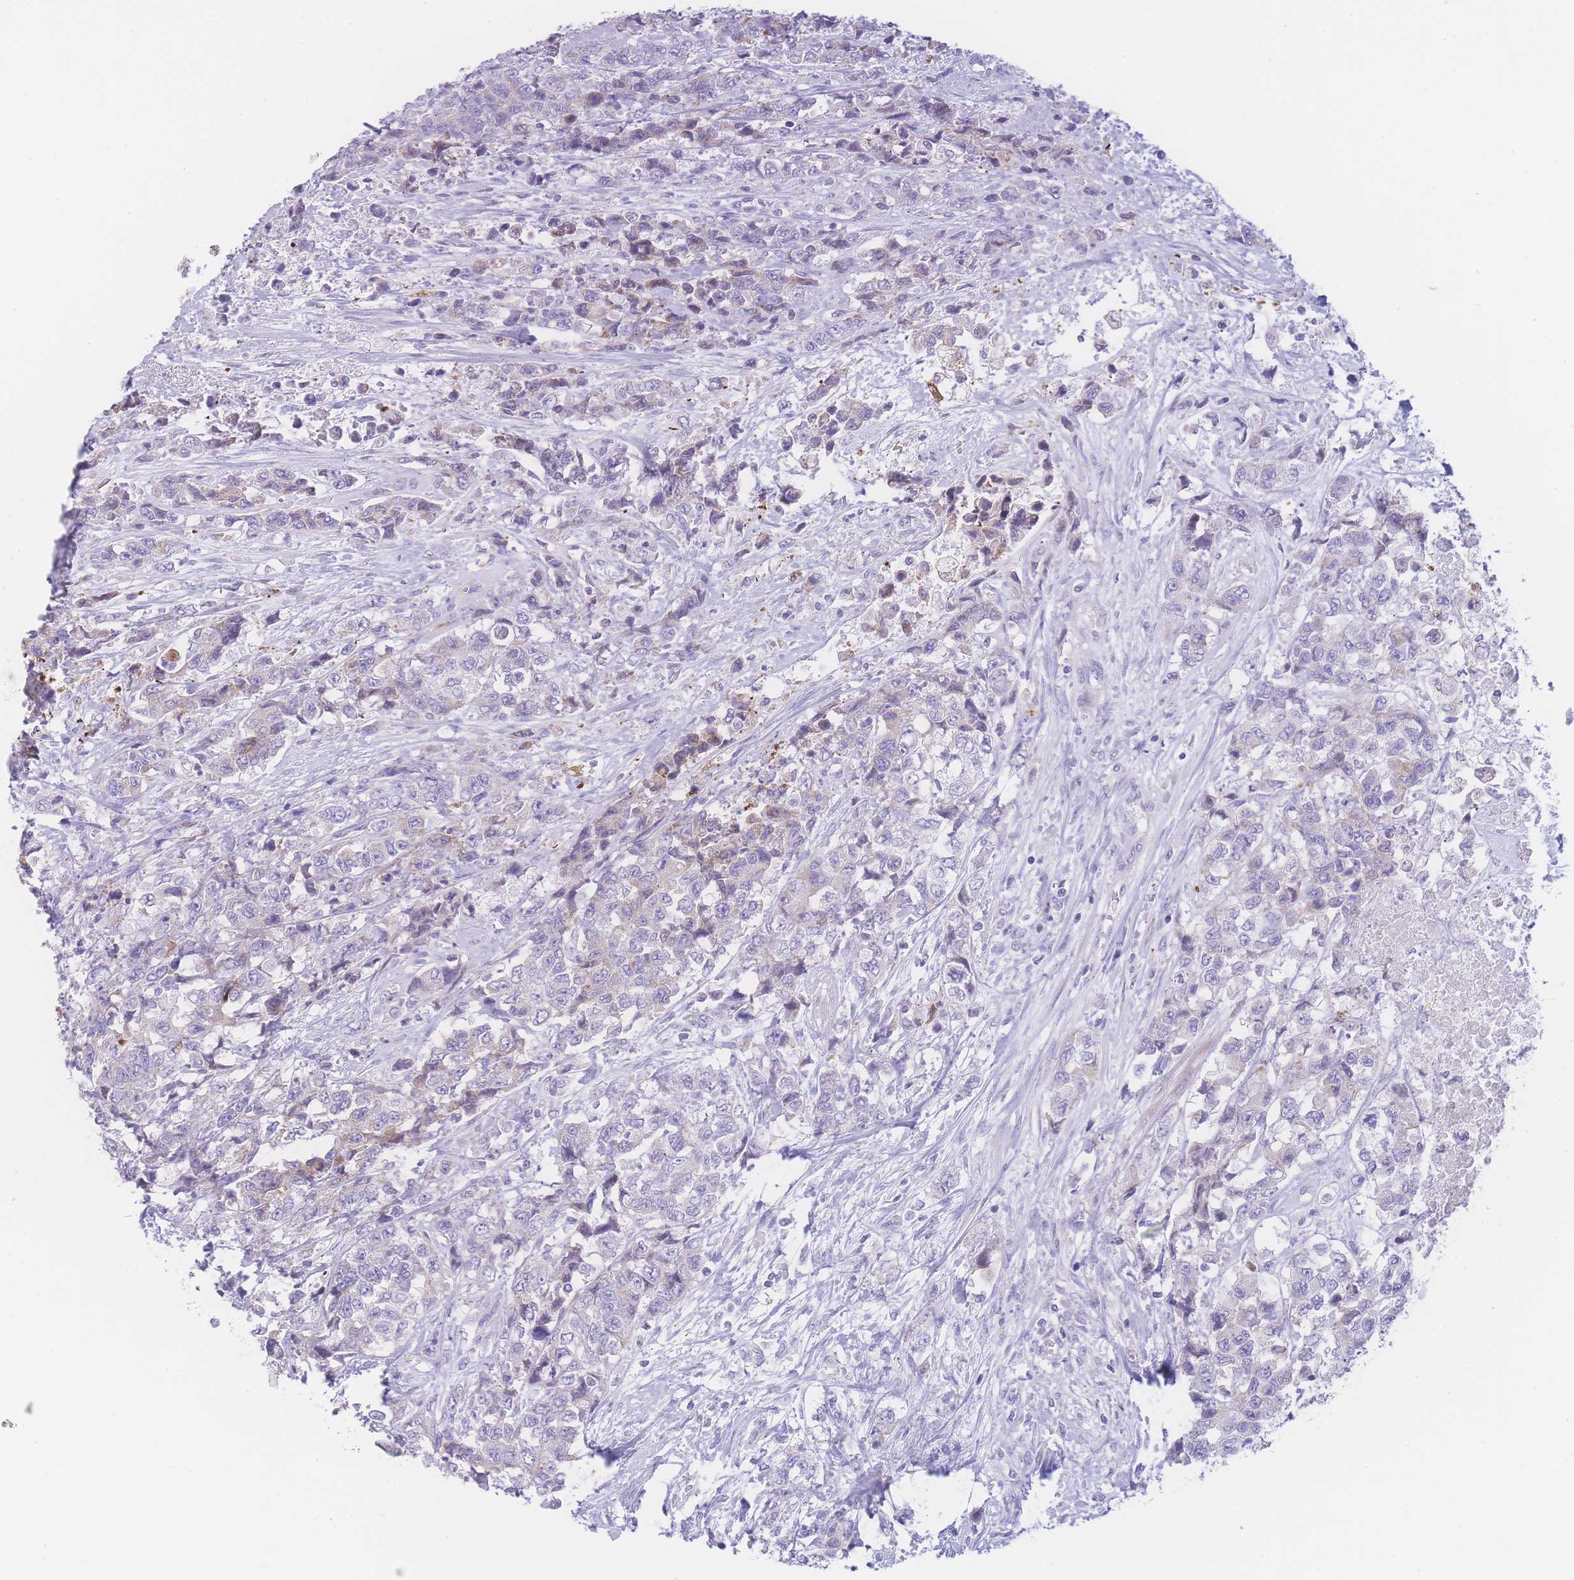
{"staining": {"intensity": "negative", "quantity": "none", "location": "none"}, "tissue": "urothelial cancer", "cell_type": "Tumor cells", "image_type": "cancer", "snomed": [{"axis": "morphology", "description": "Urothelial carcinoma, High grade"}, {"axis": "topography", "description": "Urinary bladder"}], "caption": "Tumor cells are negative for protein expression in human urothelial cancer. The staining was performed using DAB to visualize the protein expression in brown, while the nuclei were stained in blue with hematoxylin (Magnification: 20x).", "gene": "NBEAL1", "patient": {"sex": "female", "age": 78}}